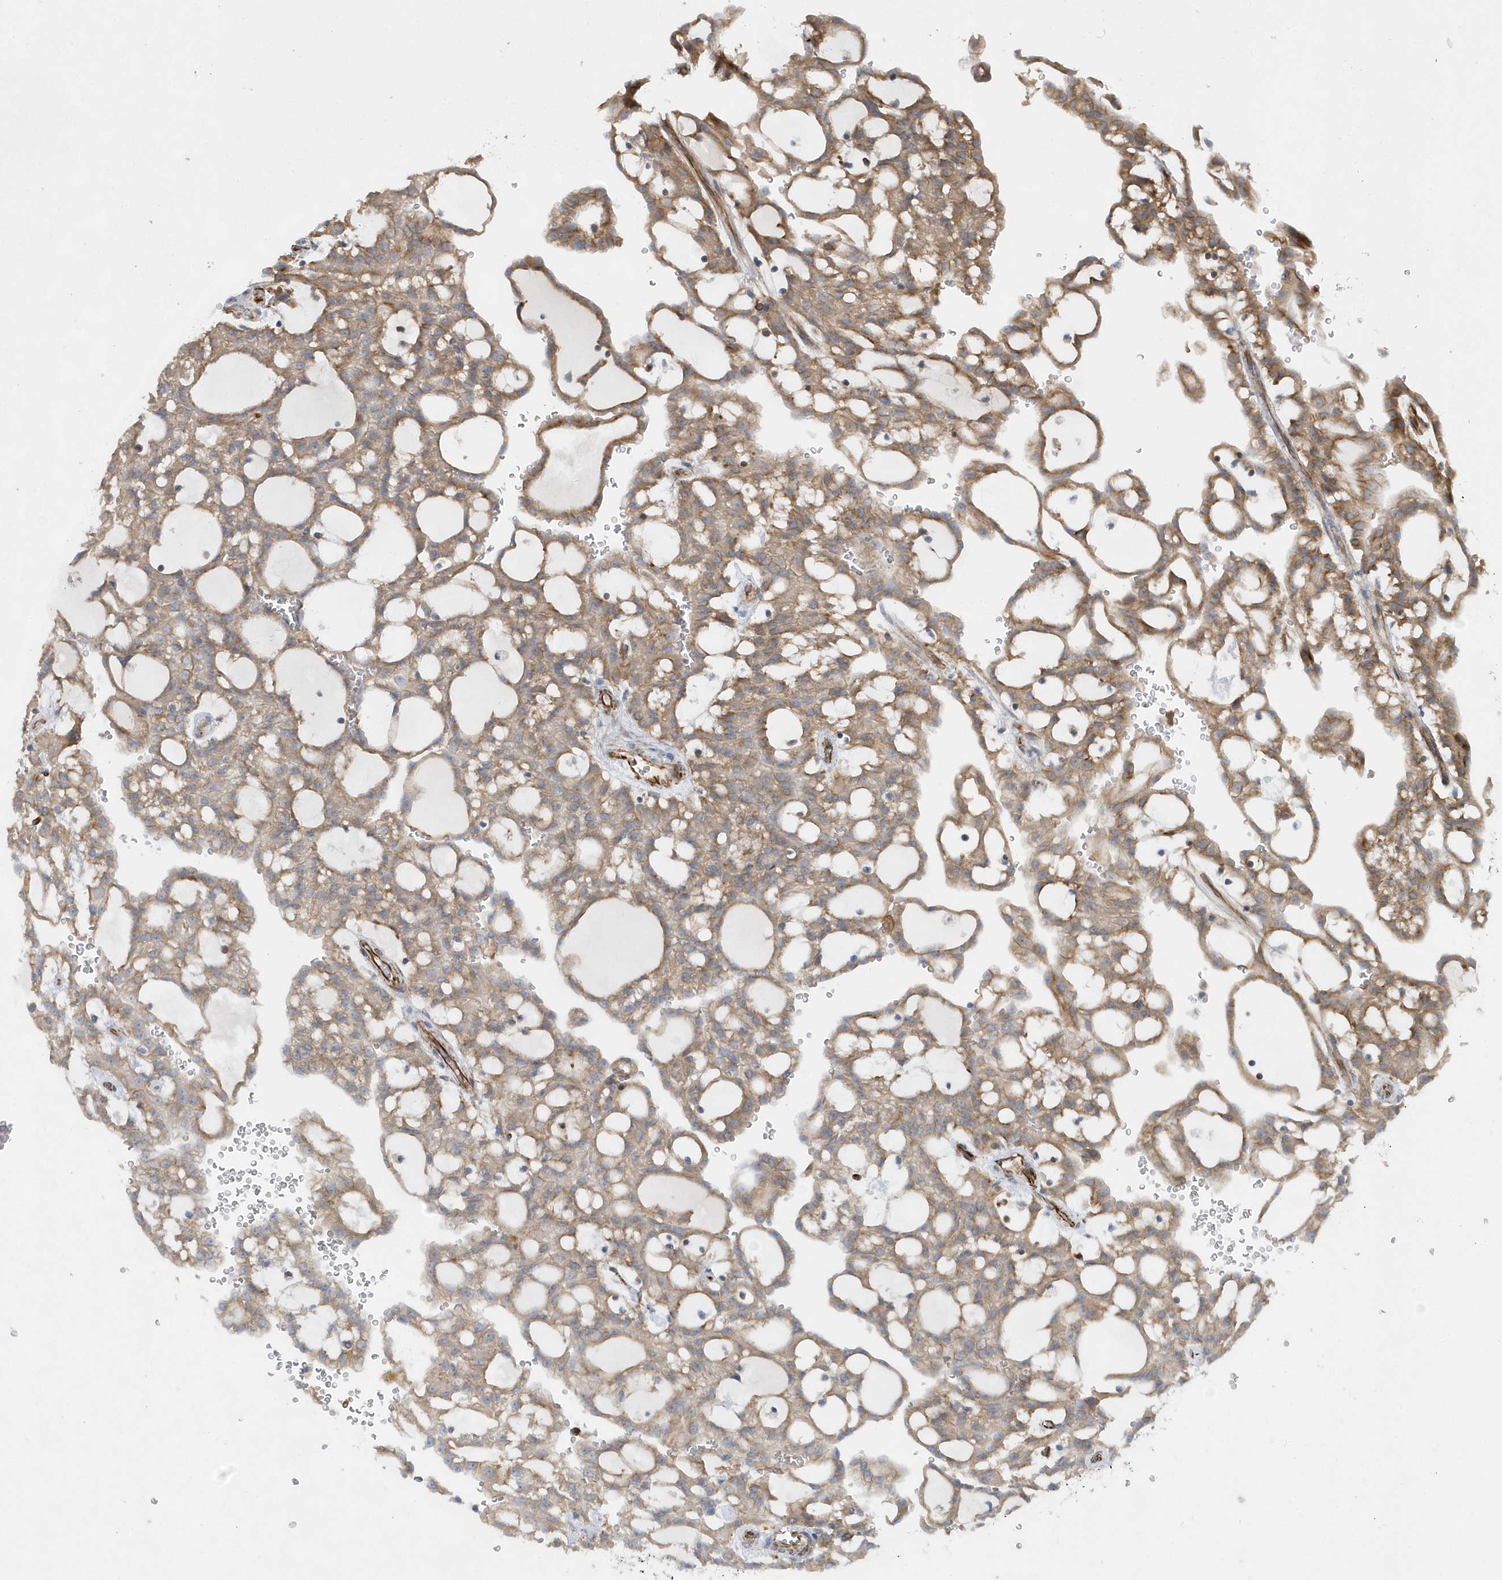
{"staining": {"intensity": "moderate", "quantity": ">75%", "location": "cytoplasmic/membranous"}, "tissue": "renal cancer", "cell_type": "Tumor cells", "image_type": "cancer", "snomed": [{"axis": "morphology", "description": "Adenocarcinoma, NOS"}, {"axis": "topography", "description": "Kidney"}], "caption": "Protein staining shows moderate cytoplasmic/membranous staining in approximately >75% of tumor cells in renal cancer. (IHC, brightfield microscopy, high magnification).", "gene": "RAB17", "patient": {"sex": "male", "age": 63}}